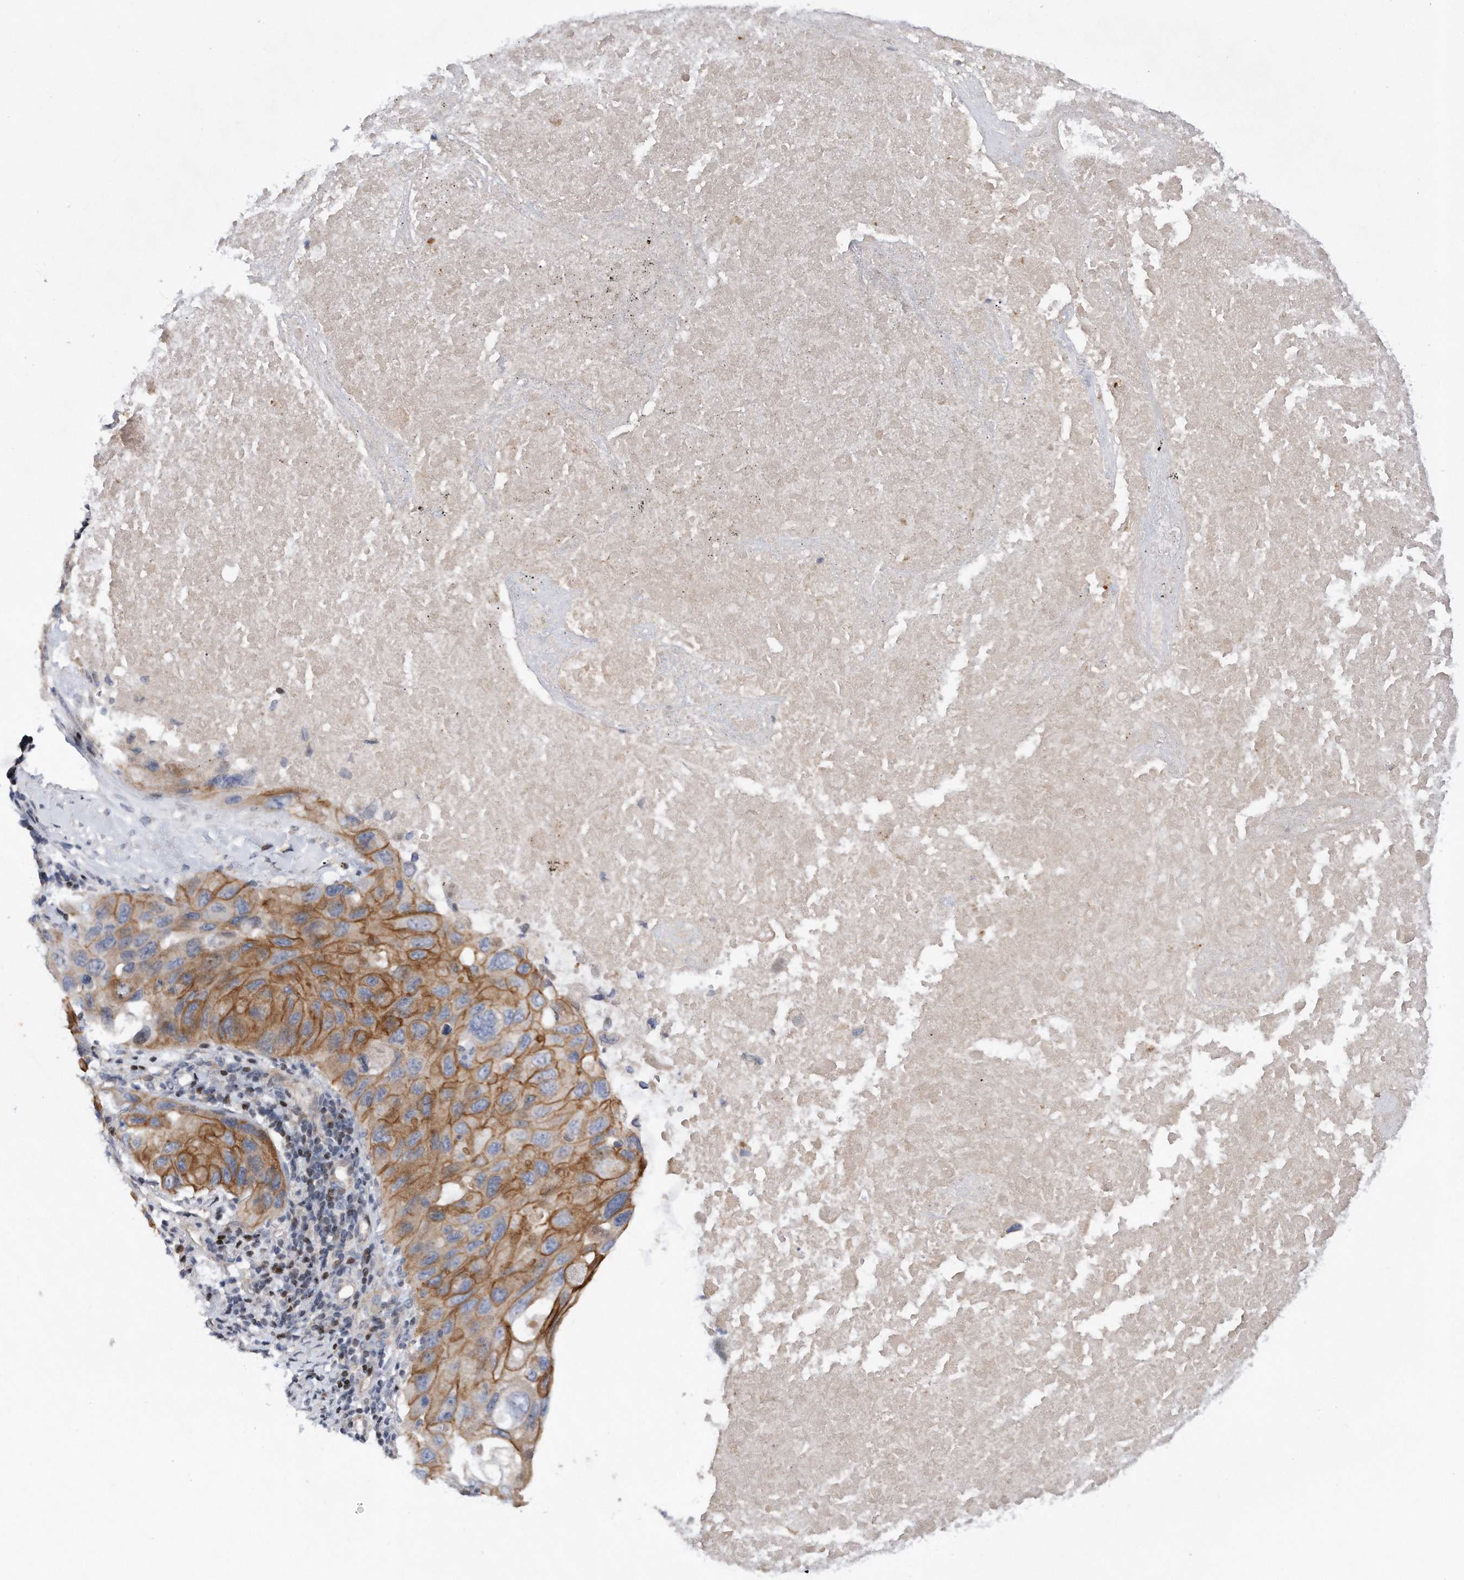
{"staining": {"intensity": "strong", "quantity": "25%-75%", "location": "cytoplasmic/membranous"}, "tissue": "lung cancer", "cell_type": "Tumor cells", "image_type": "cancer", "snomed": [{"axis": "morphology", "description": "Squamous cell carcinoma, NOS"}, {"axis": "topography", "description": "Lung"}], "caption": "A photomicrograph showing strong cytoplasmic/membranous staining in about 25%-75% of tumor cells in lung cancer (squamous cell carcinoma), as visualized by brown immunohistochemical staining.", "gene": "CDH12", "patient": {"sex": "female", "age": 73}}